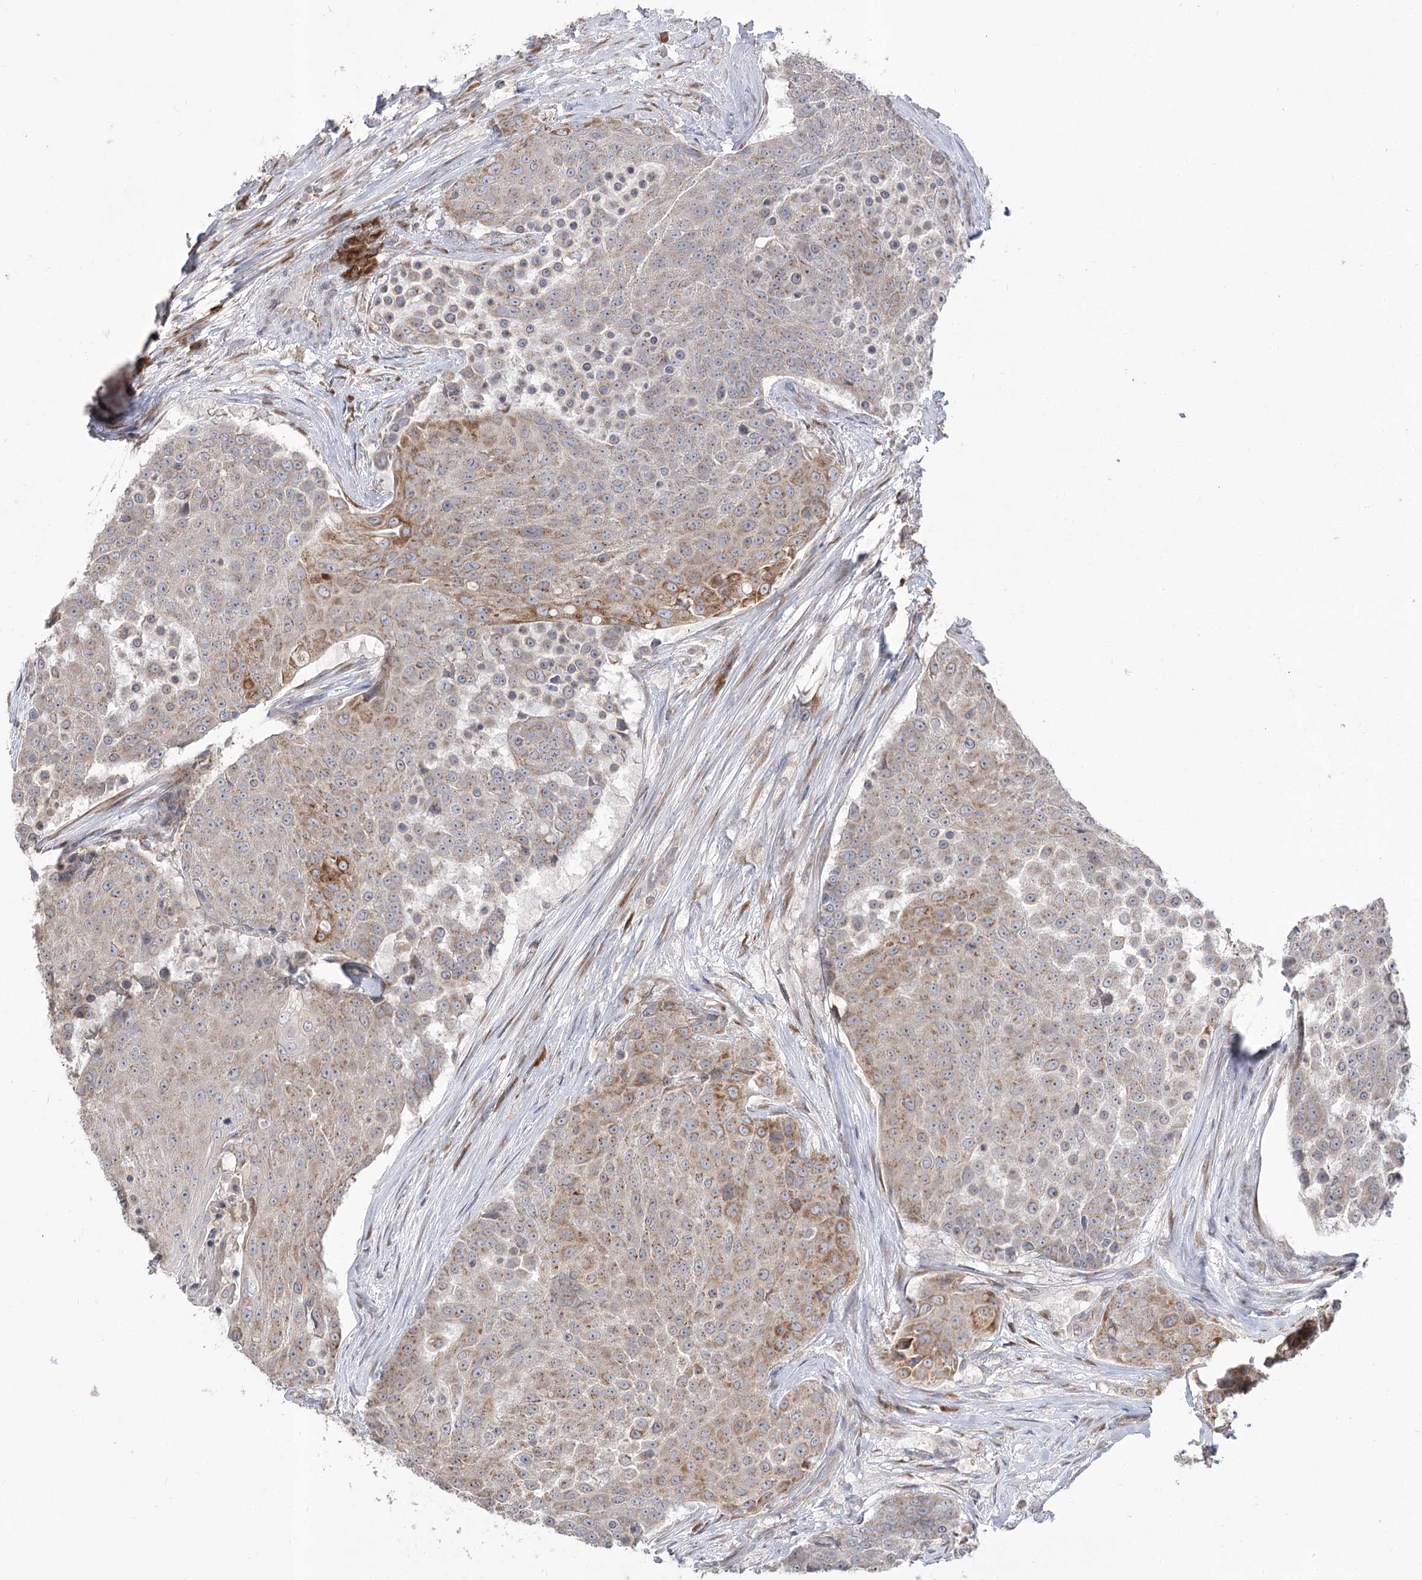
{"staining": {"intensity": "moderate", "quantity": "<25%", "location": "cytoplasmic/membranous"}, "tissue": "urothelial cancer", "cell_type": "Tumor cells", "image_type": "cancer", "snomed": [{"axis": "morphology", "description": "Urothelial carcinoma, High grade"}, {"axis": "topography", "description": "Urinary bladder"}], "caption": "The micrograph reveals staining of urothelial cancer, revealing moderate cytoplasmic/membranous protein expression (brown color) within tumor cells.", "gene": "STT3B", "patient": {"sex": "female", "age": 63}}